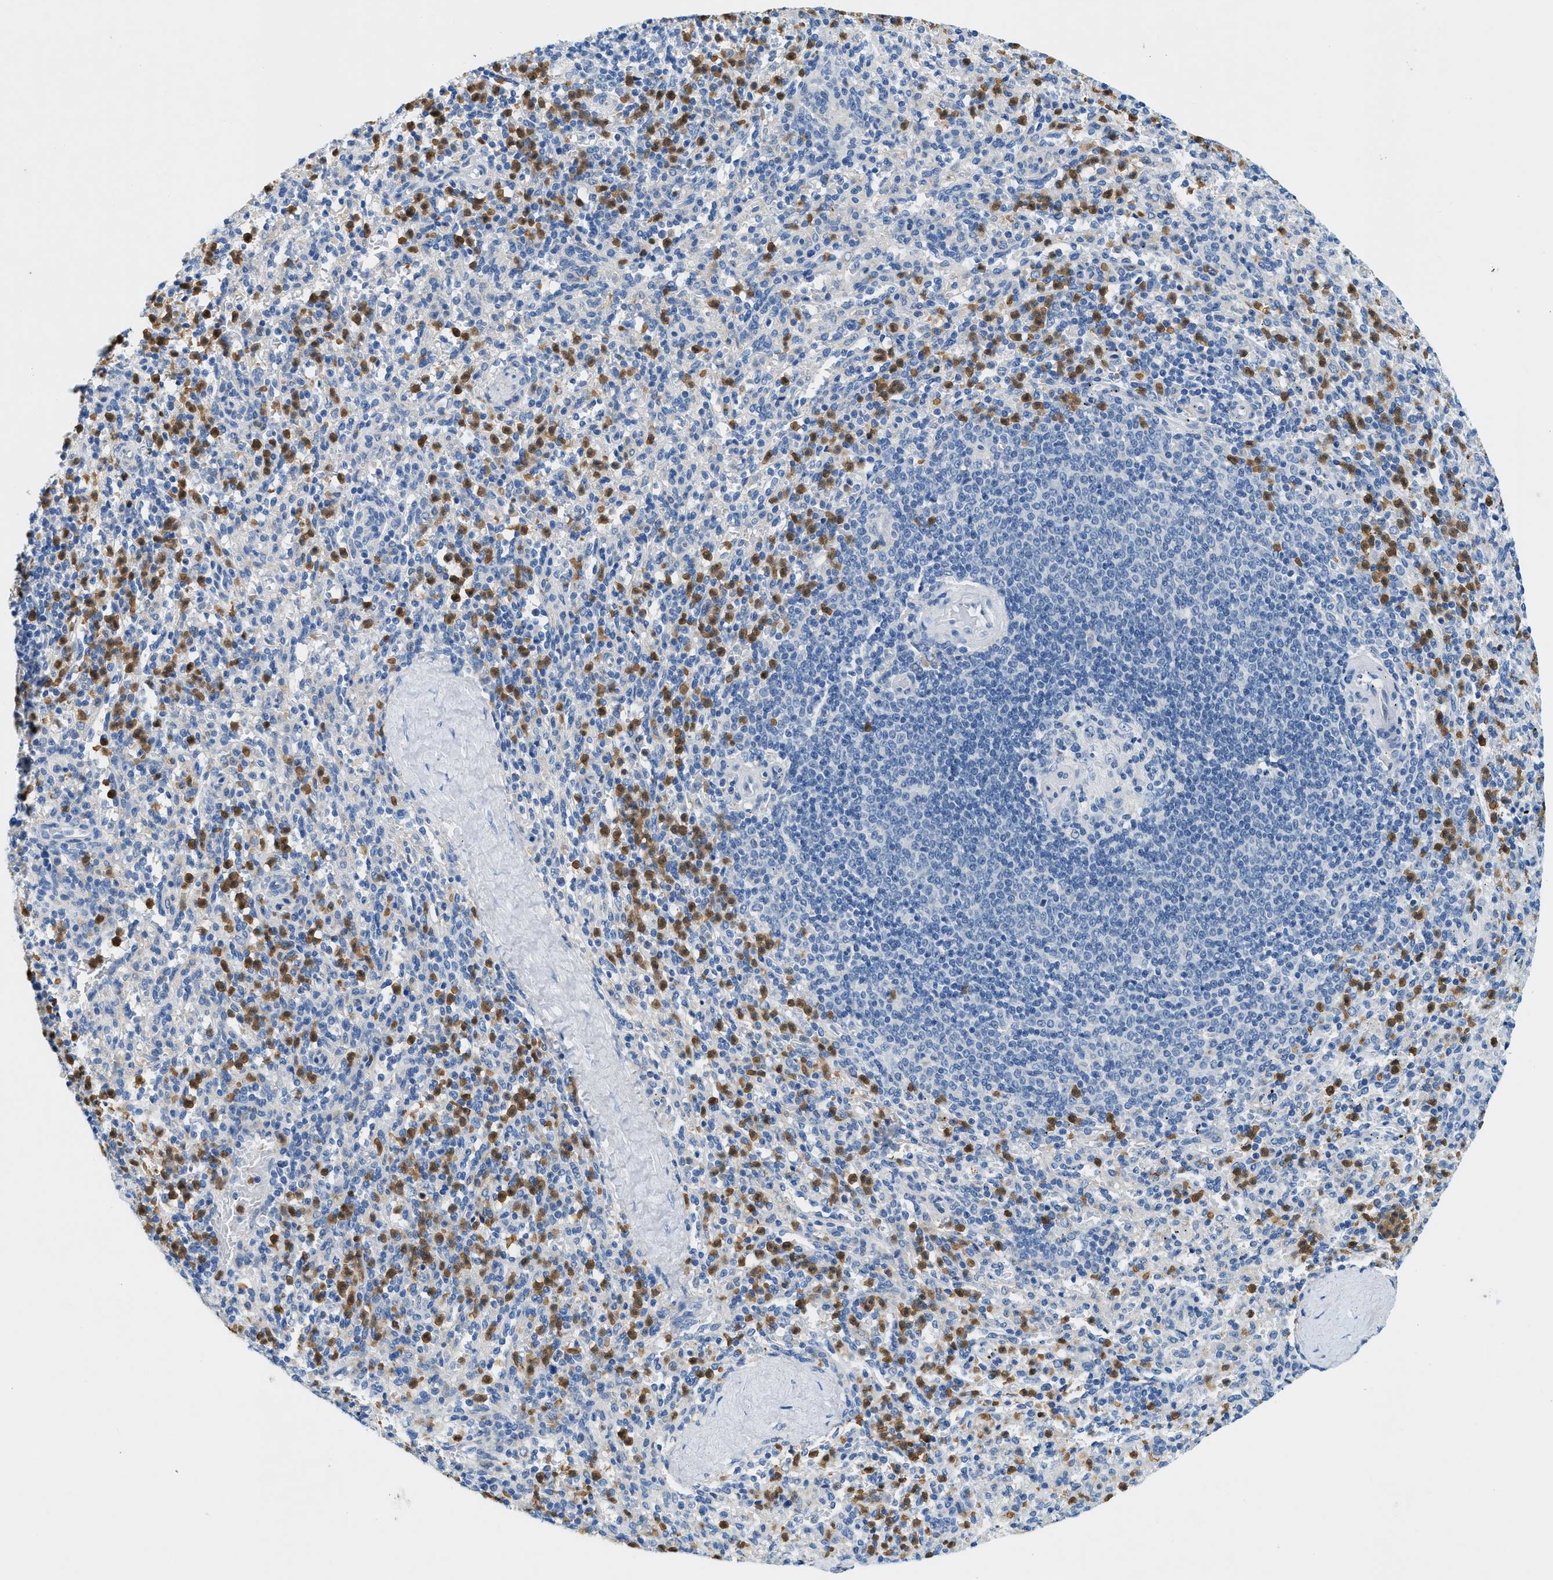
{"staining": {"intensity": "strong", "quantity": "25%-75%", "location": "cytoplasmic/membranous,nuclear"}, "tissue": "spleen", "cell_type": "Cells in red pulp", "image_type": "normal", "snomed": [{"axis": "morphology", "description": "Normal tissue, NOS"}, {"axis": "topography", "description": "Spleen"}], "caption": "A histopathology image showing strong cytoplasmic/membranous,nuclear staining in about 25%-75% of cells in red pulp in normal spleen, as visualized by brown immunohistochemical staining.", "gene": "ZDHHC13", "patient": {"sex": "male", "age": 36}}